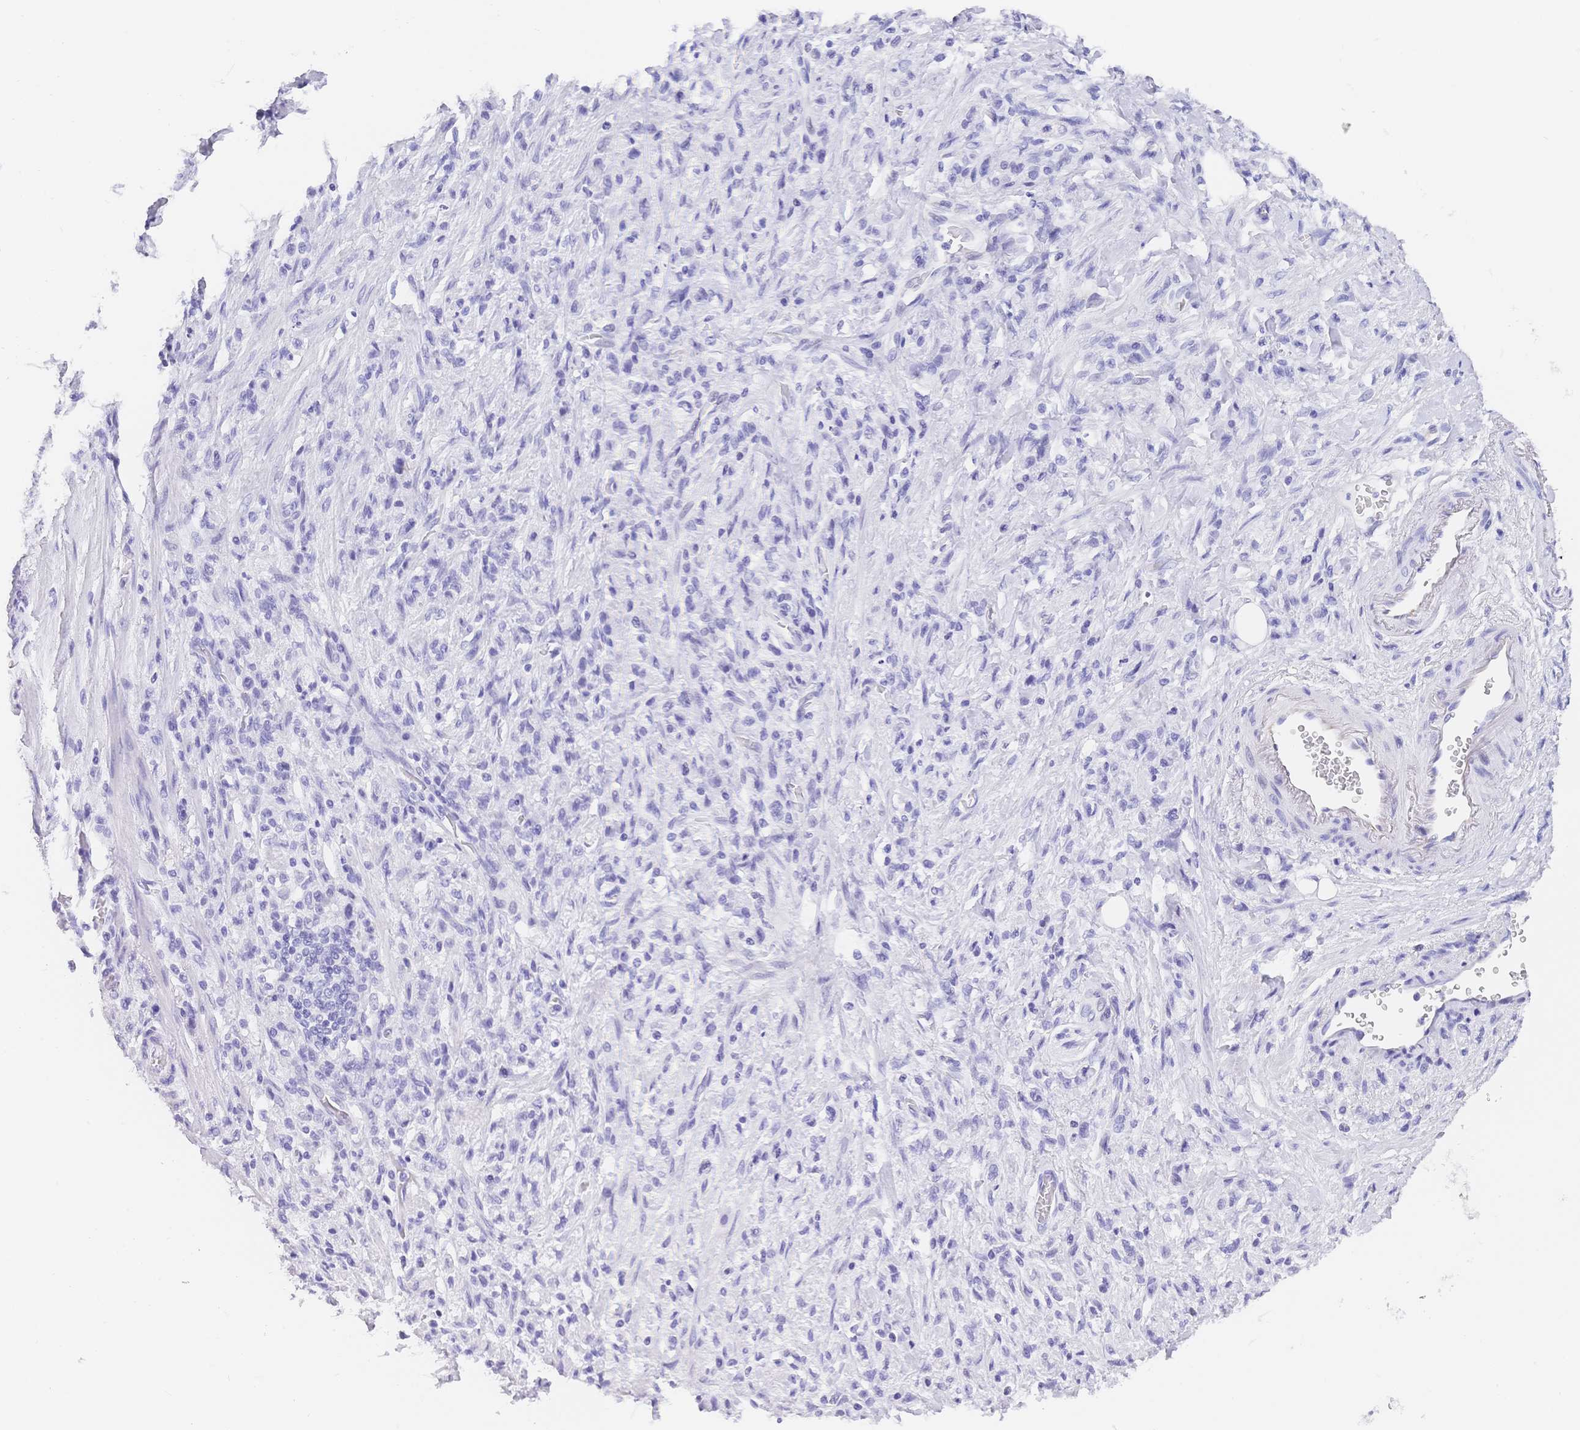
{"staining": {"intensity": "negative", "quantity": "none", "location": "none"}, "tissue": "stomach cancer", "cell_type": "Tumor cells", "image_type": "cancer", "snomed": [{"axis": "morphology", "description": "Adenocarcinoma, NOS"}, {"axis": "topography", "description": "Stomach"}], "caption": "Tumor cells are negative for brown protein staining in stomach adenocarcinoma. (DAB (3,3'-diaminobenzidine) immunohistochemistry with hematoxylin counter stain).", "gene": "MUC21", "patient": {"sex": "male", "age": 77}}